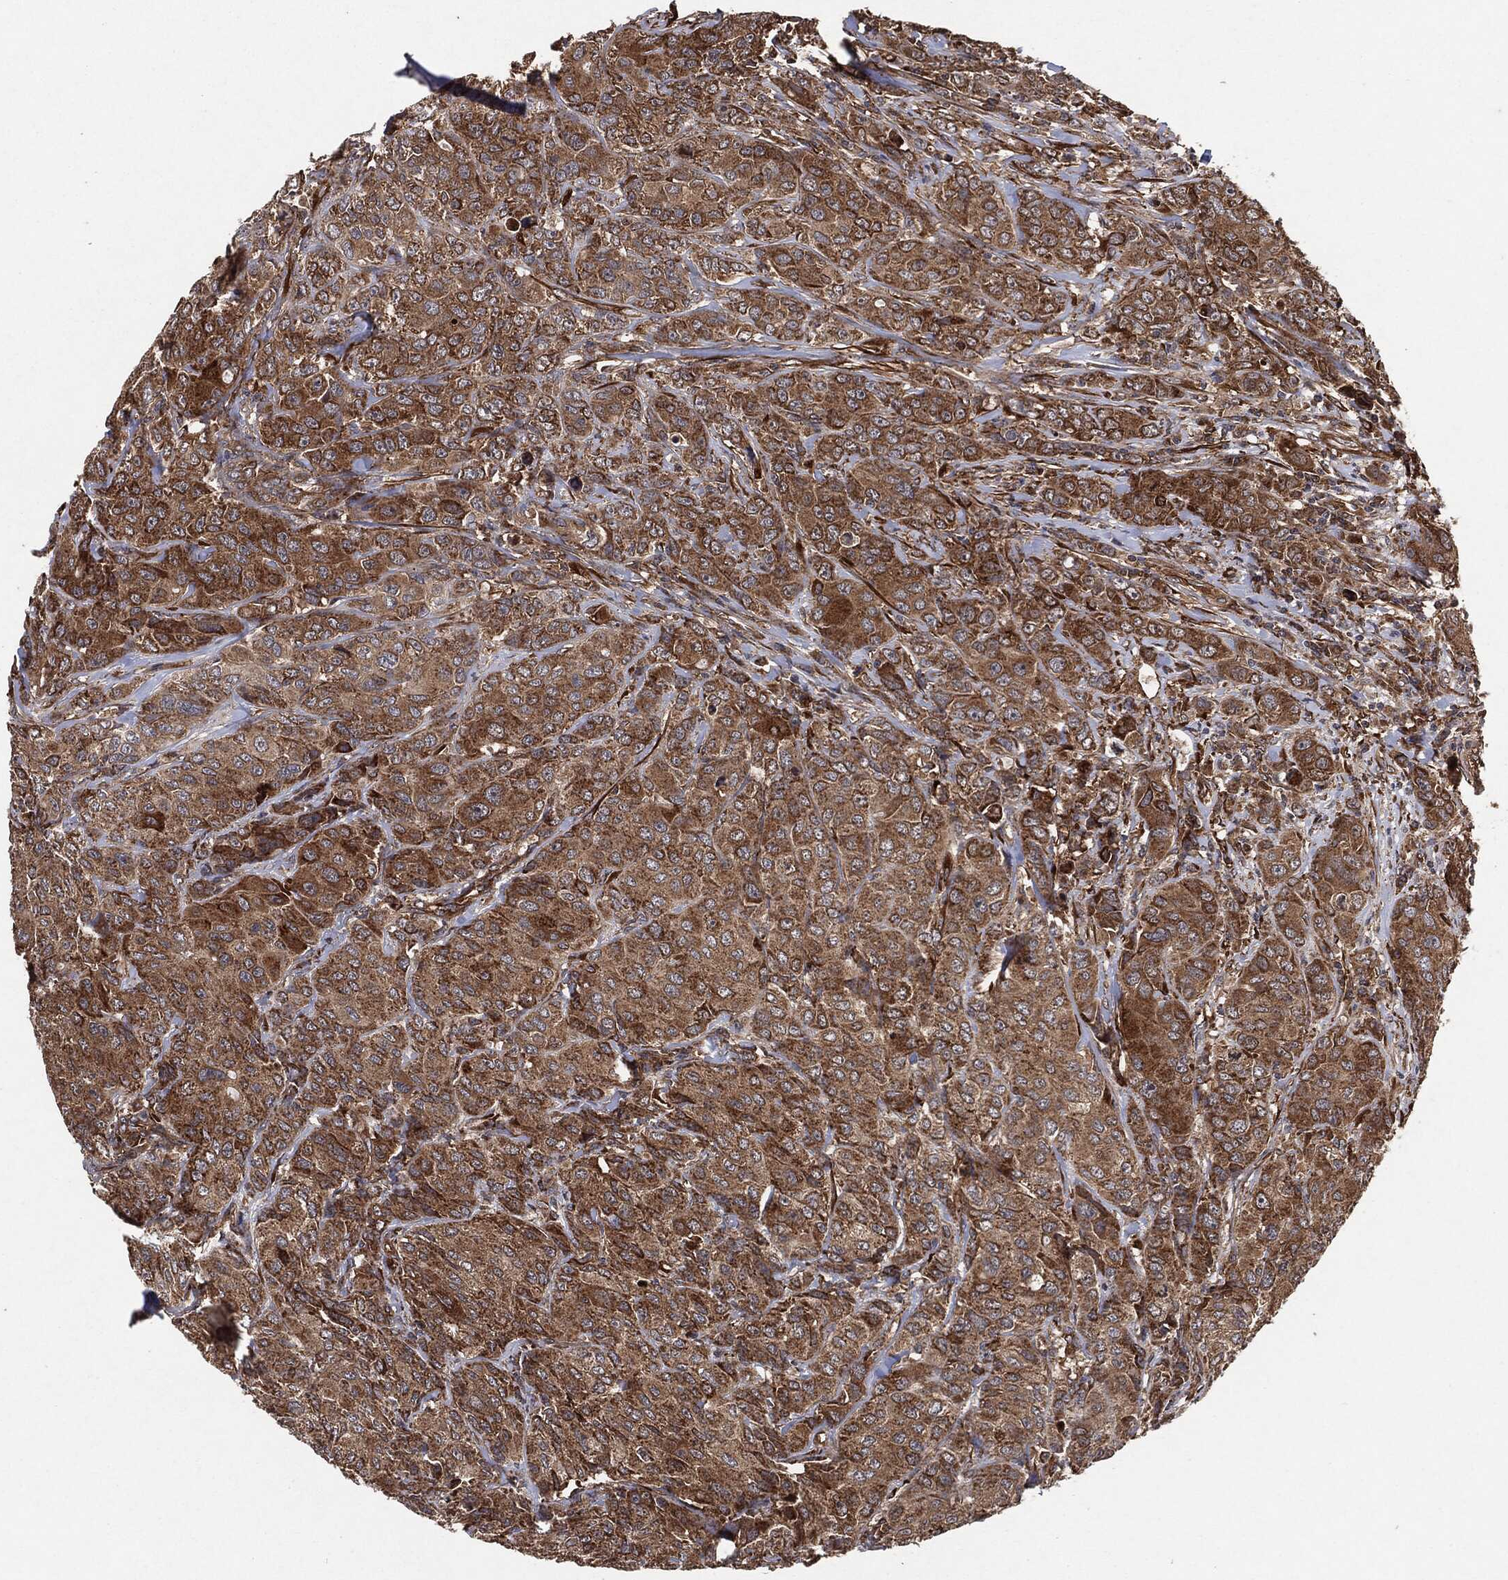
{"staining": {"intensity": "moderate", "quantity": ">75%", "location": "cytoplasmic/membranous"}, "tissue": "breast cancer", "cell_type": "Tumor cells", "image_type": "cancer", "snomed": [{"axis": "morphology", "description": "Duct carcinoma"}, {"axis": "topography", "description": "Breast"}], "caption": "The immunohistochemical stain shows moderate cytoplasmic/membranous staining in tumor cells of breast cancer tissue.", "gene": "BCAR1", "patient": {"sex": "female", "age": 43}}